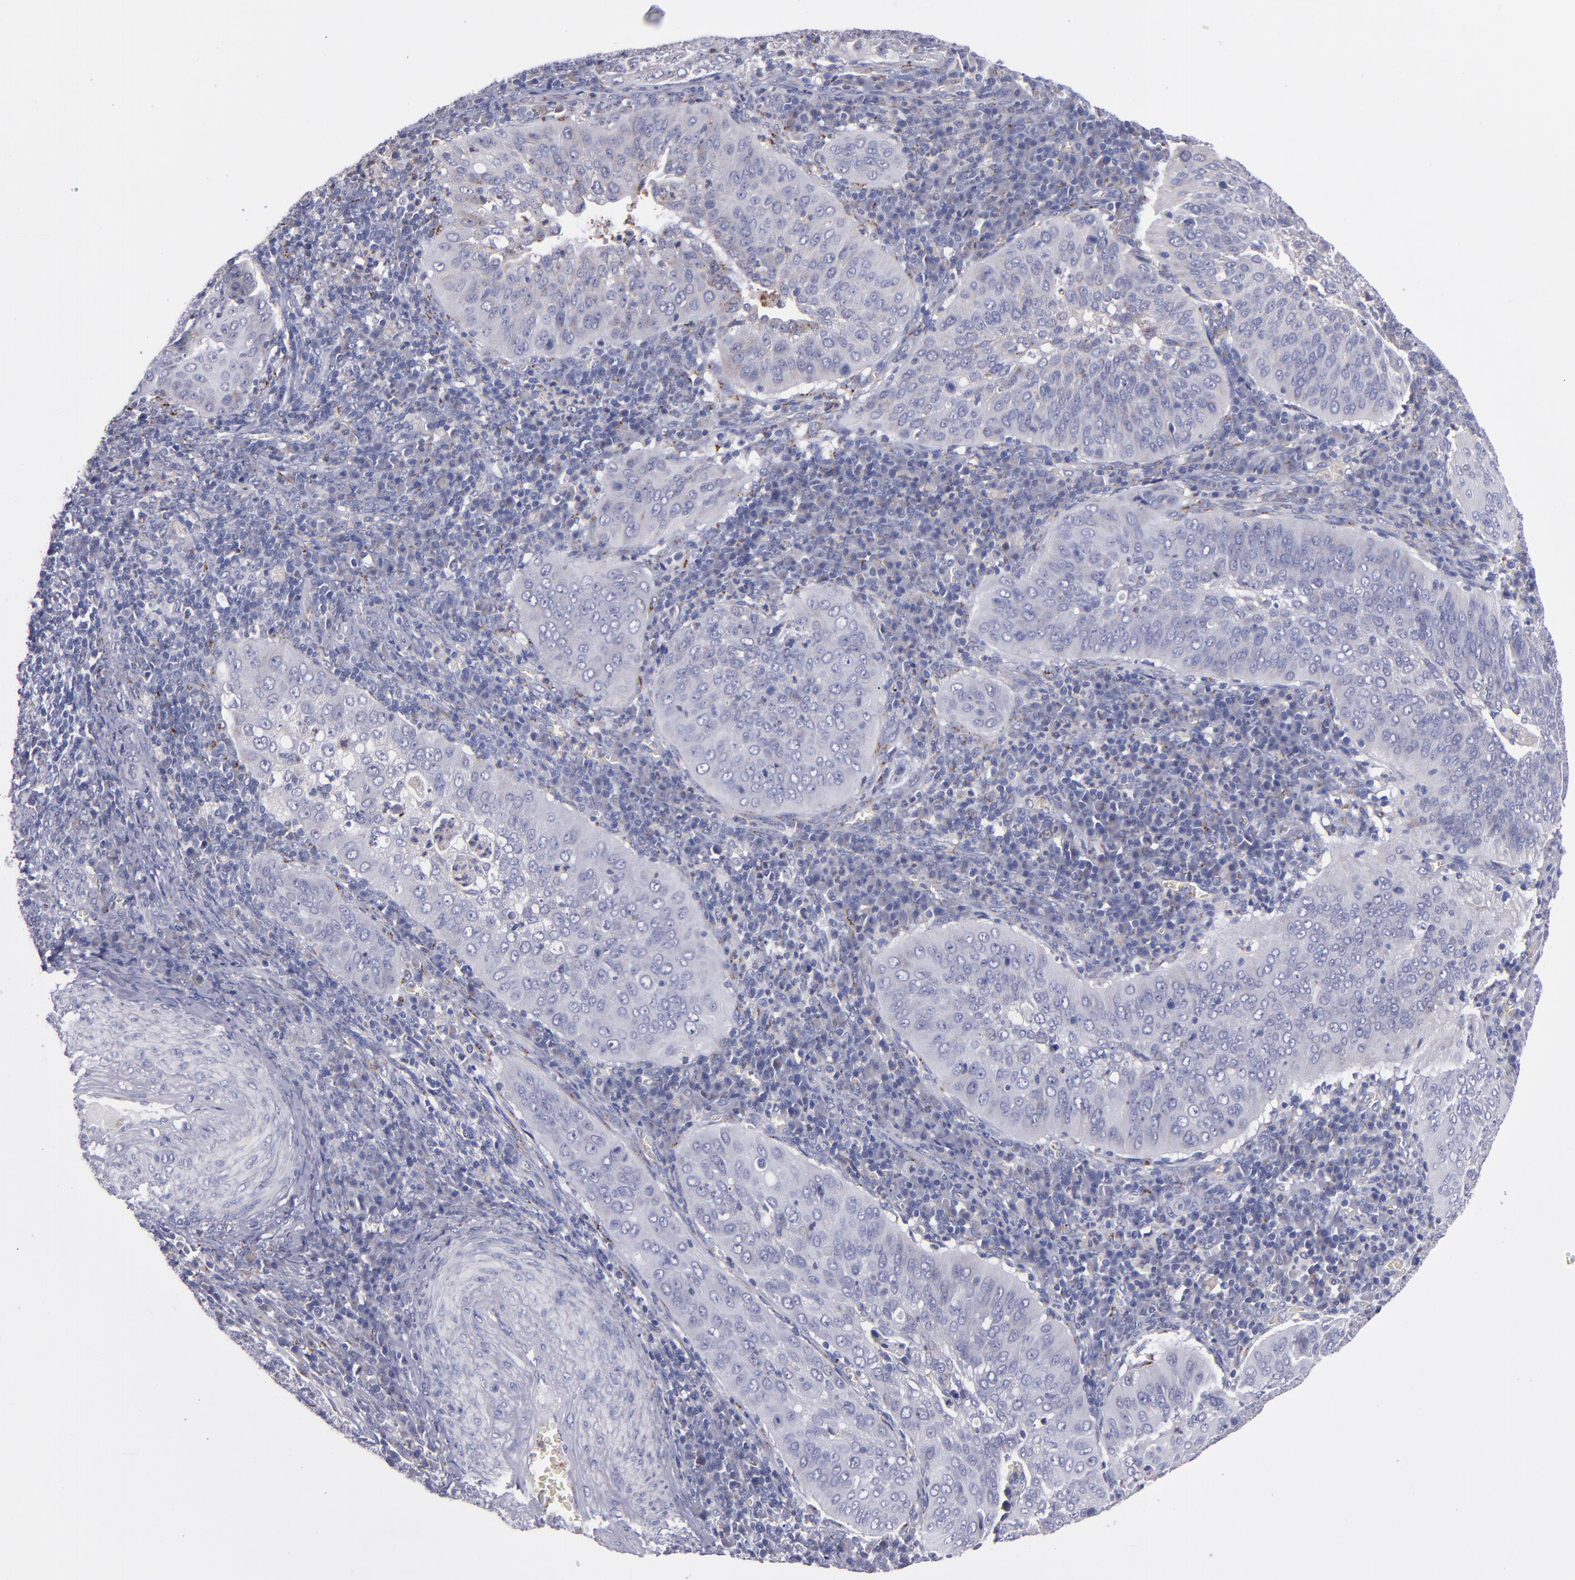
{"staining": {"intensity": "strong", "quantity": "25%-75%", "location": "cytoplasmic/membranous"}, "tissue": "cervical cancer", "cell_type": "Tumor cells", "image_type": "cancer", "snomed": [{"axis": "morphology", "description": "Squamous cell carcinoma, NOS"}, {"axis": "topography", "description": "Cervix"}], "caption": "Cervical squamous cell carcinoma tissue exhibits strong cytoplasmic/membranous staining in about 25%-75% of tumor cells, visualized by immunohistochemistry. The staining is performed using DAB brown chromogen to label protein expression. The nuclei are counter-stained blue using hematoxylin.", "gene": "RAB41", "patient": {"sex": "female", "age": 39}}